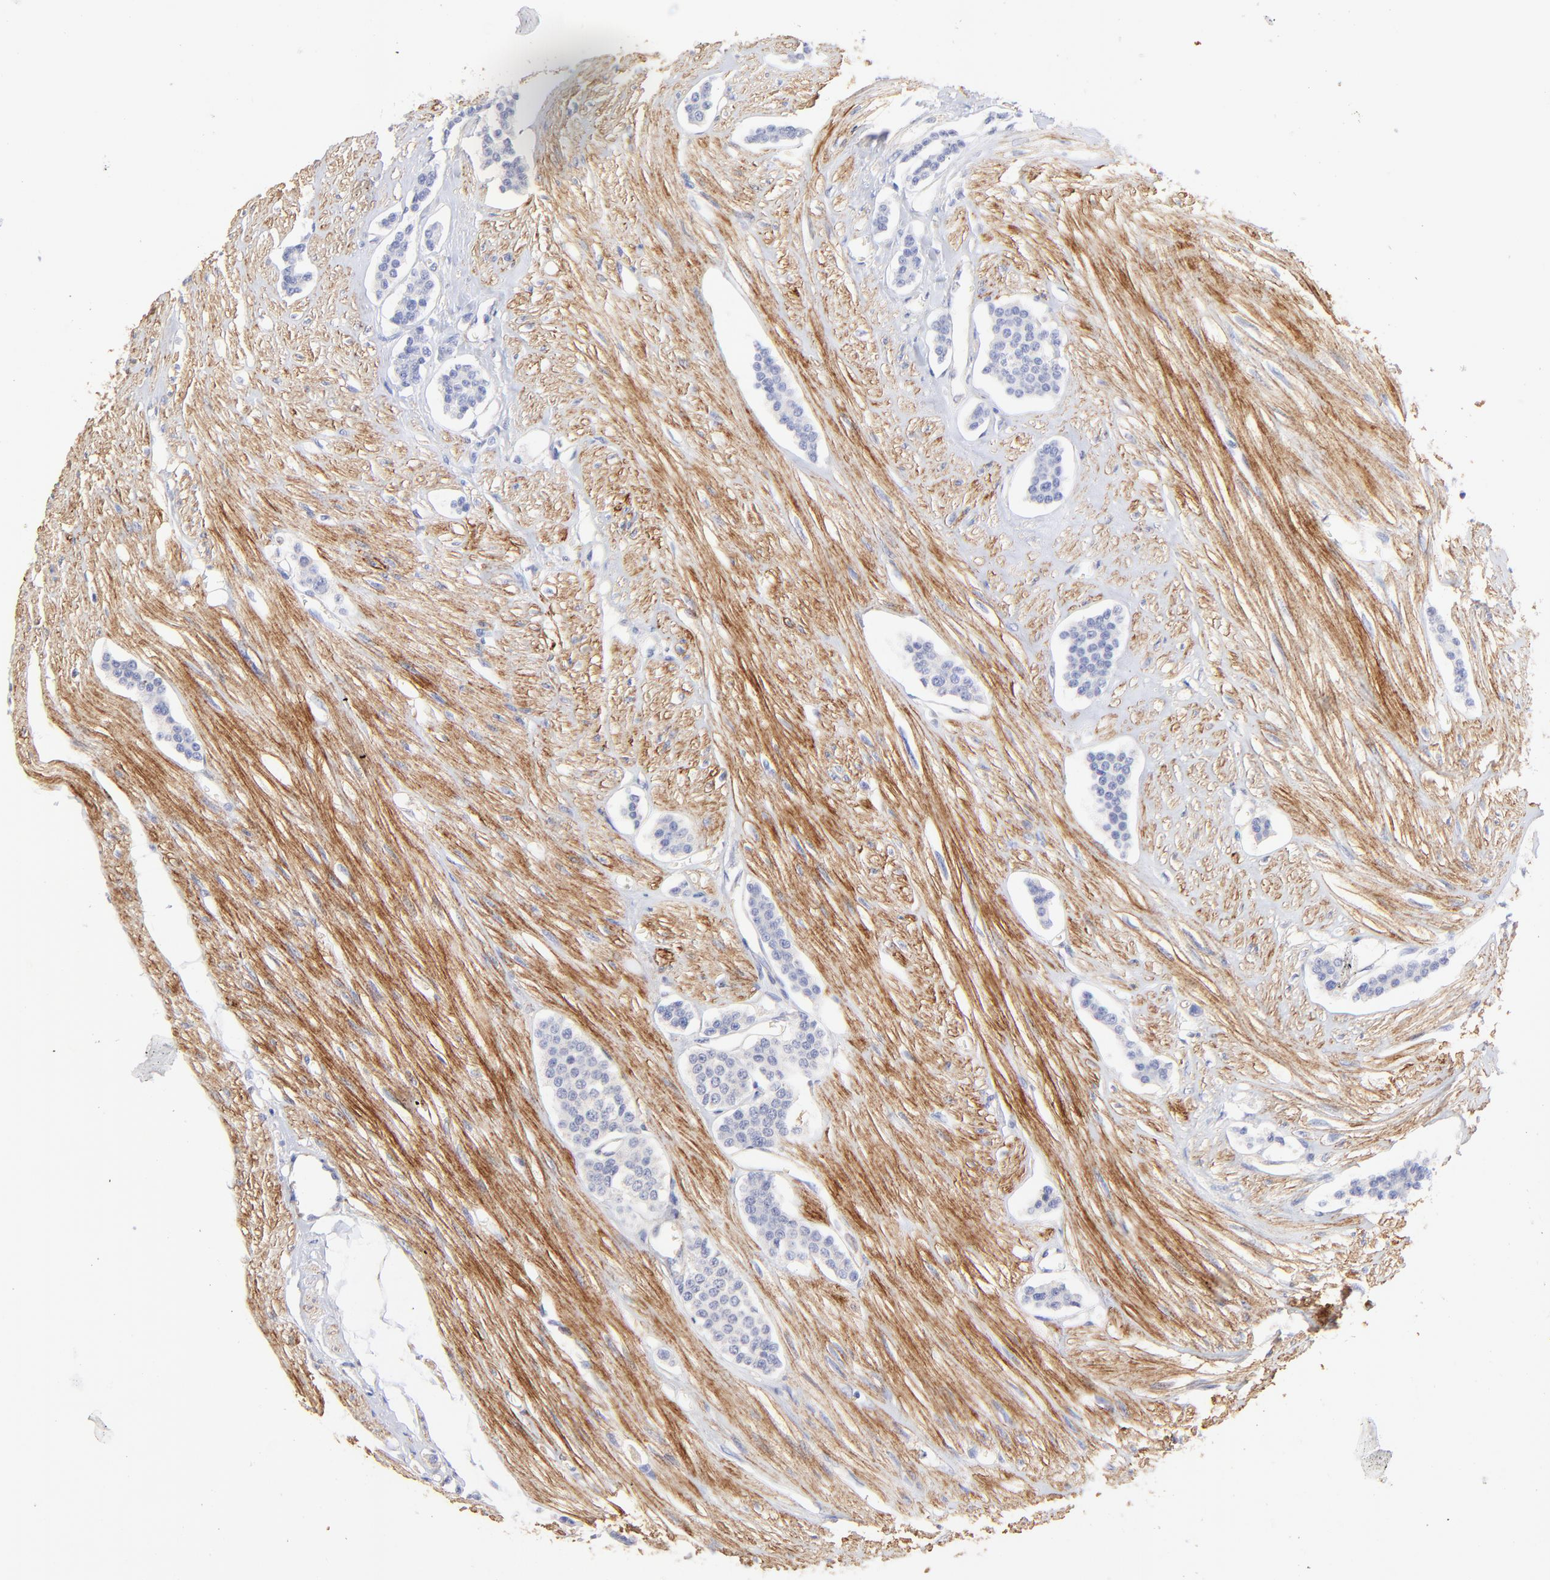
{"staining": {"intensity": "negative", "quantity": "none", "location": "none"}, "tissue": "carcinoid", "cell_type": "Tumor cells", "image_type": "cancer", "snomed": [{"axis": "morphology", "description": "Carcinoid, malignant, NOS"}, {"axis": "topography", "description": "Small intestine"}], "caption": "High power microscopy image of an immunohistochemistry photomicrograph of carcinoid, revealing no significant positivity in tumor cells.", "gene": "ACTRT1", "patient": {"sex": "male", "age": 60}}